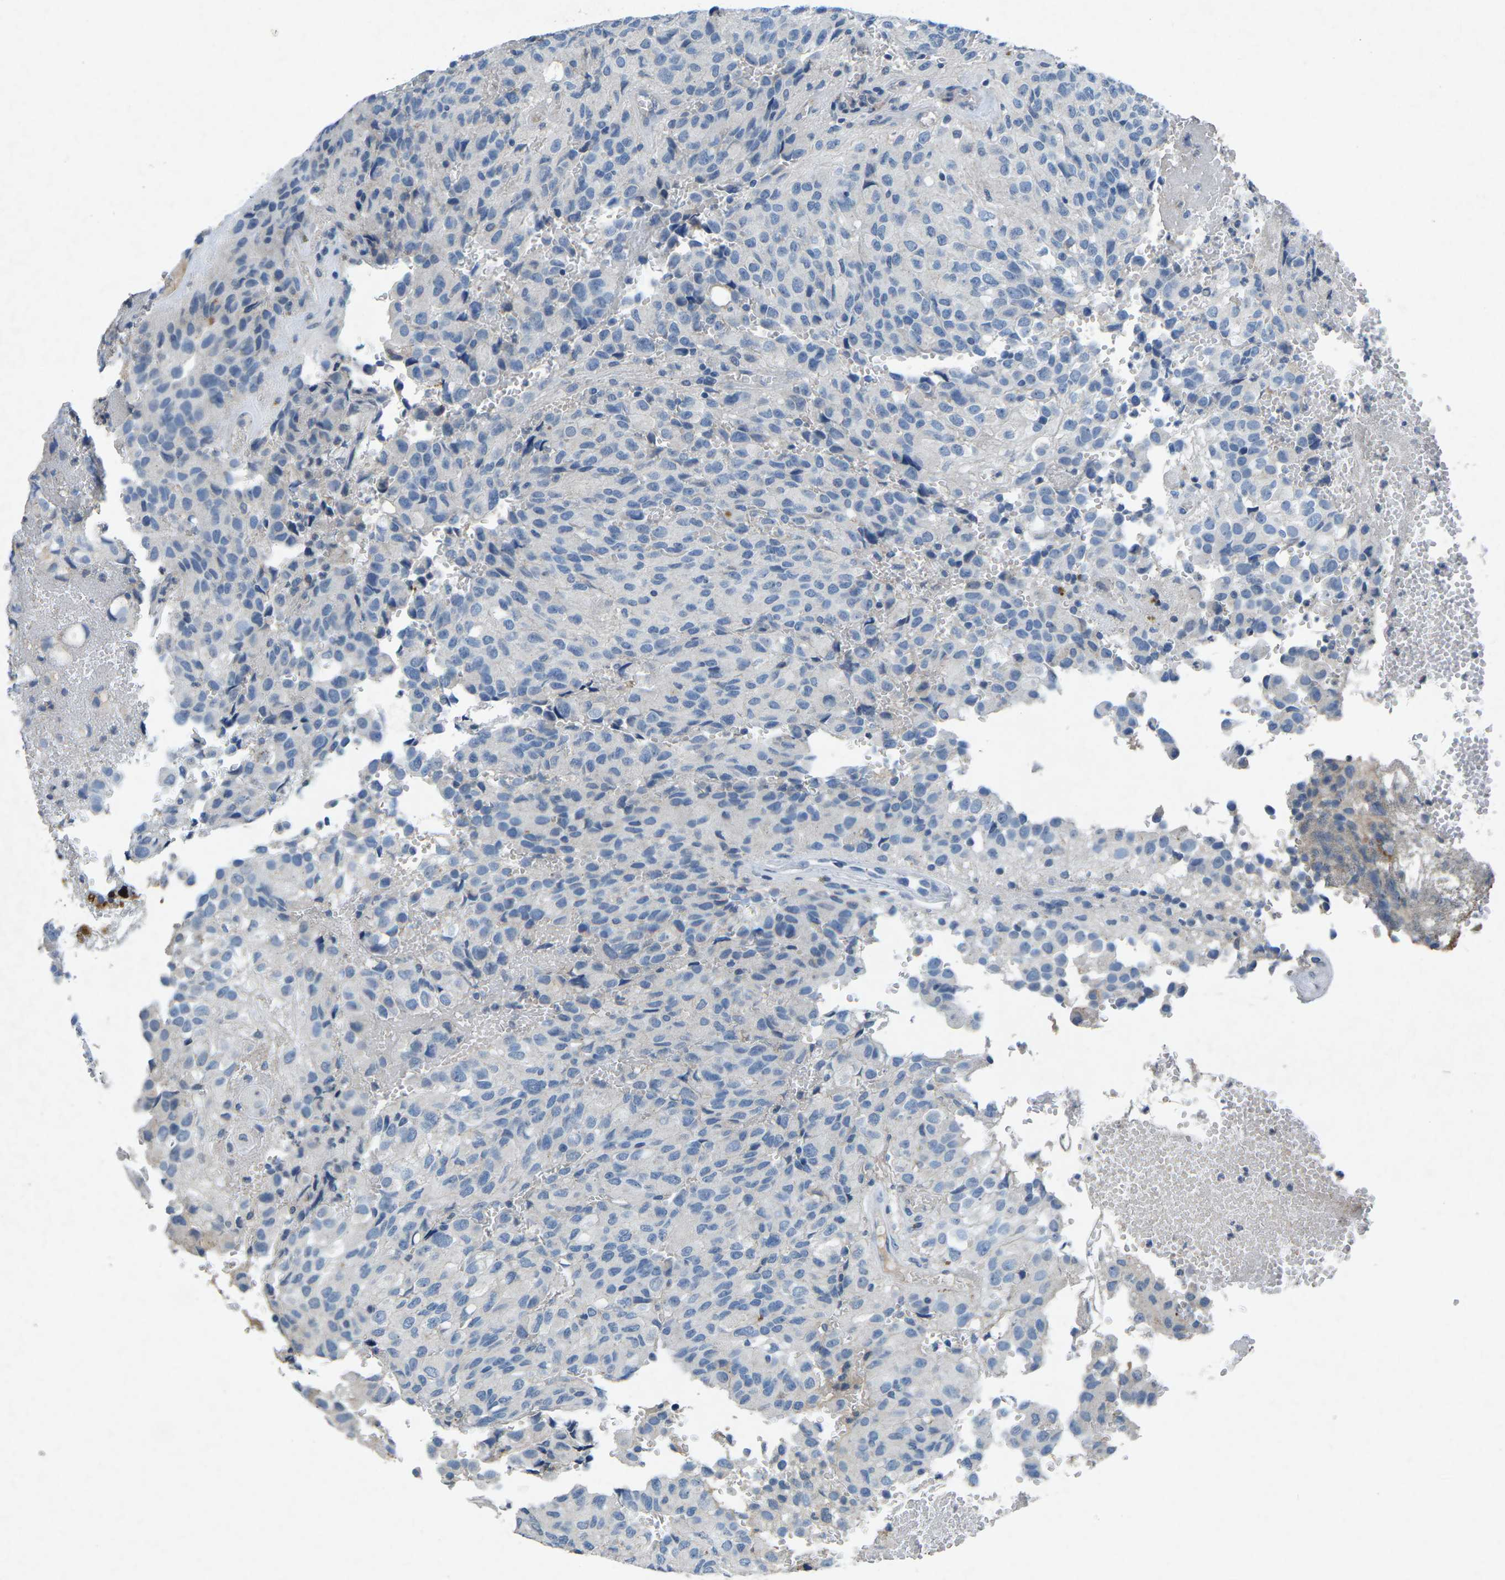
{"staining": {"intensity": "negative", "quantity": "none", "location": "none"}, "tissue": "glioma", "cell_type": "Tumor cells", "image_type": "cancer", "snomed": [{"axis": "morphology", "description": "Glioma, malignant, High grade"}, {"axis": "topography", "description": "Brain"}], "caption": "IHC of glioma displays no staining in tumor cells.", "gene": "PLG", "patient": {"sex": "male", "age": 32}}